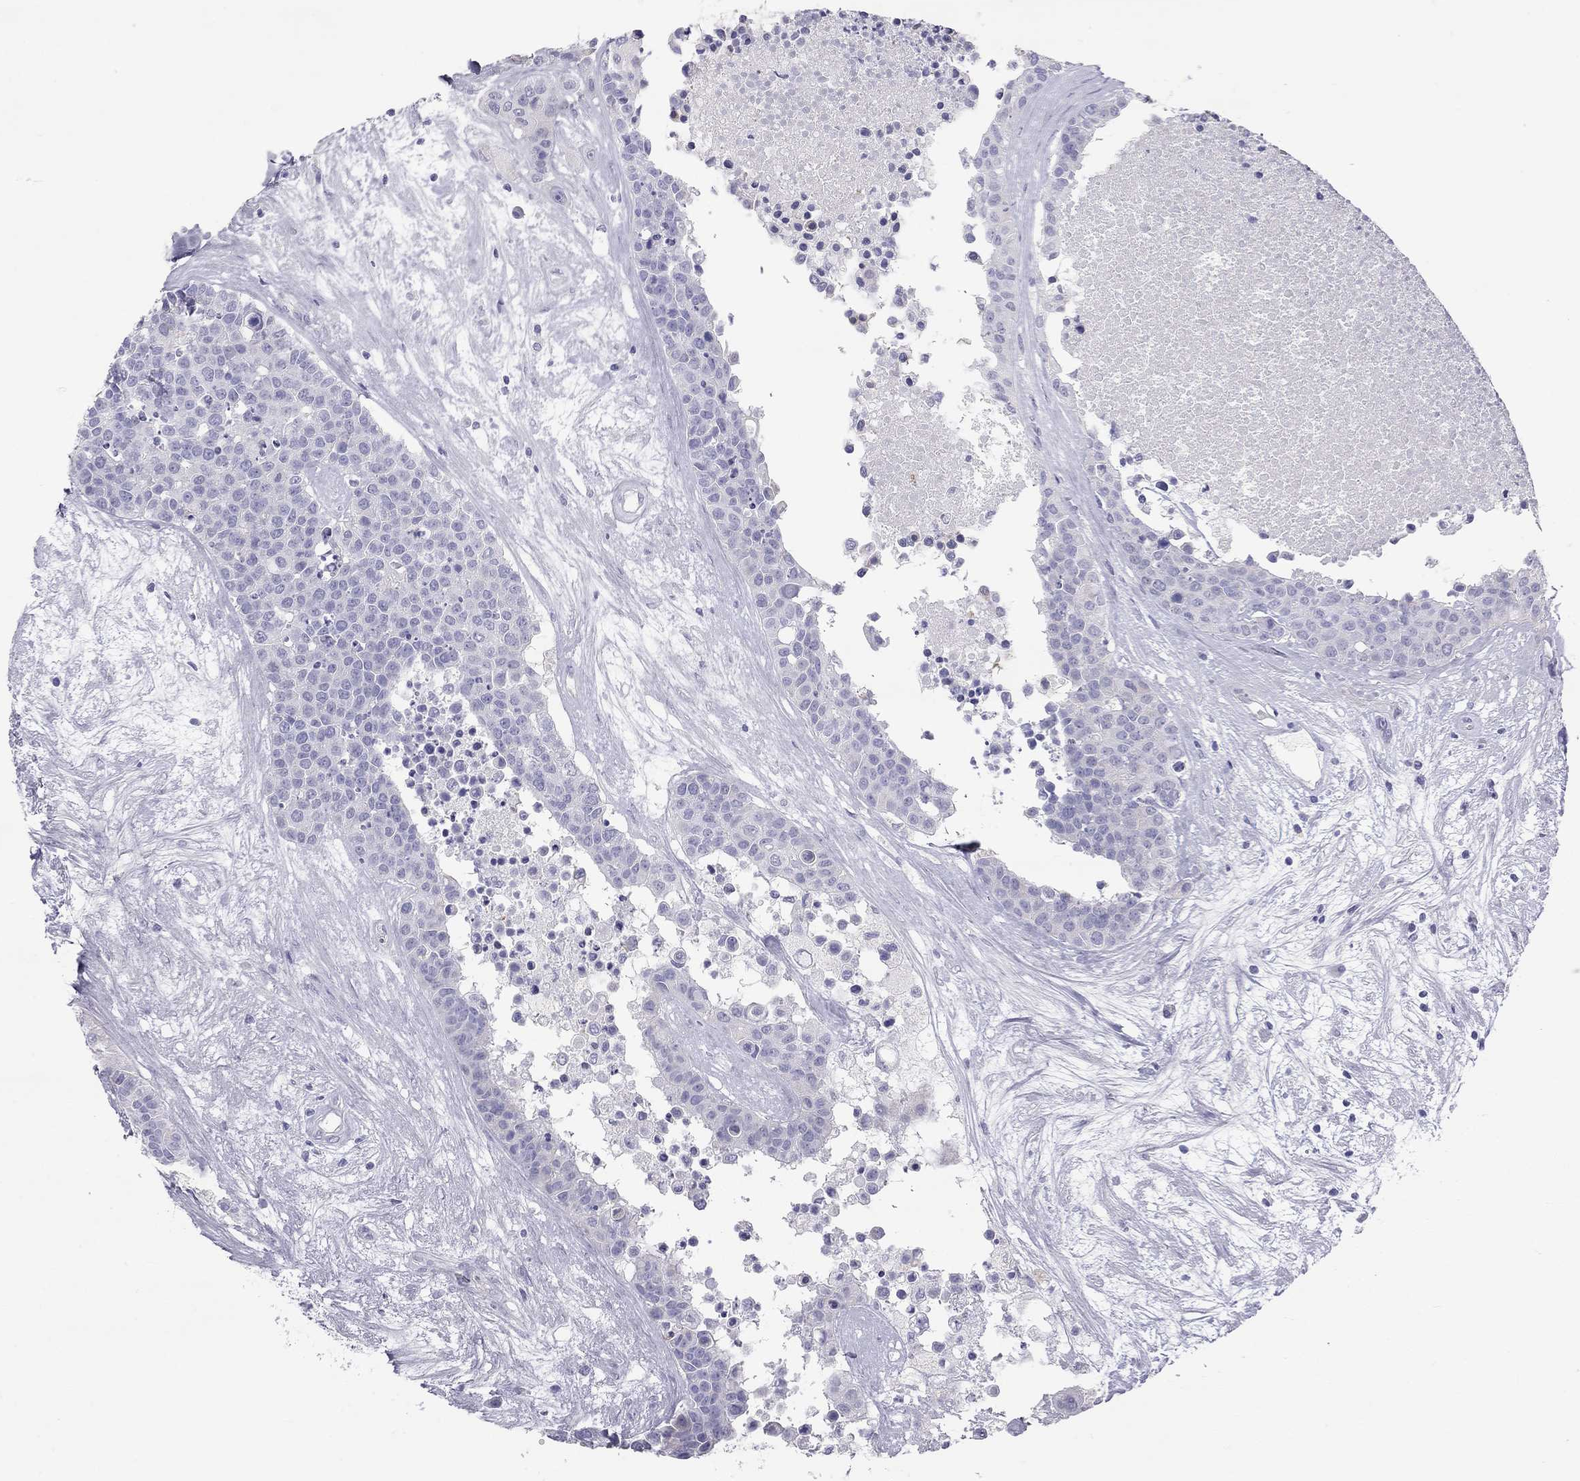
{"staining": {"intensity": "negative", "quantity": "none", "location": "none"}, "tissue": "carcinoid", "cell_type": "Tumor cells", "image_type": "cancer", "snomed": [{"axis": "morphology", "description": "Carcinoid, malignant, NOS"}, {"axis": "topography", "description": "Colon"}], "caption": "Immunohistochemical staining of human carcinoid exhibits no significant expression in tumor cells.", "gene": "TDRD6", "patient": {"sex": "male", "age": 81}}